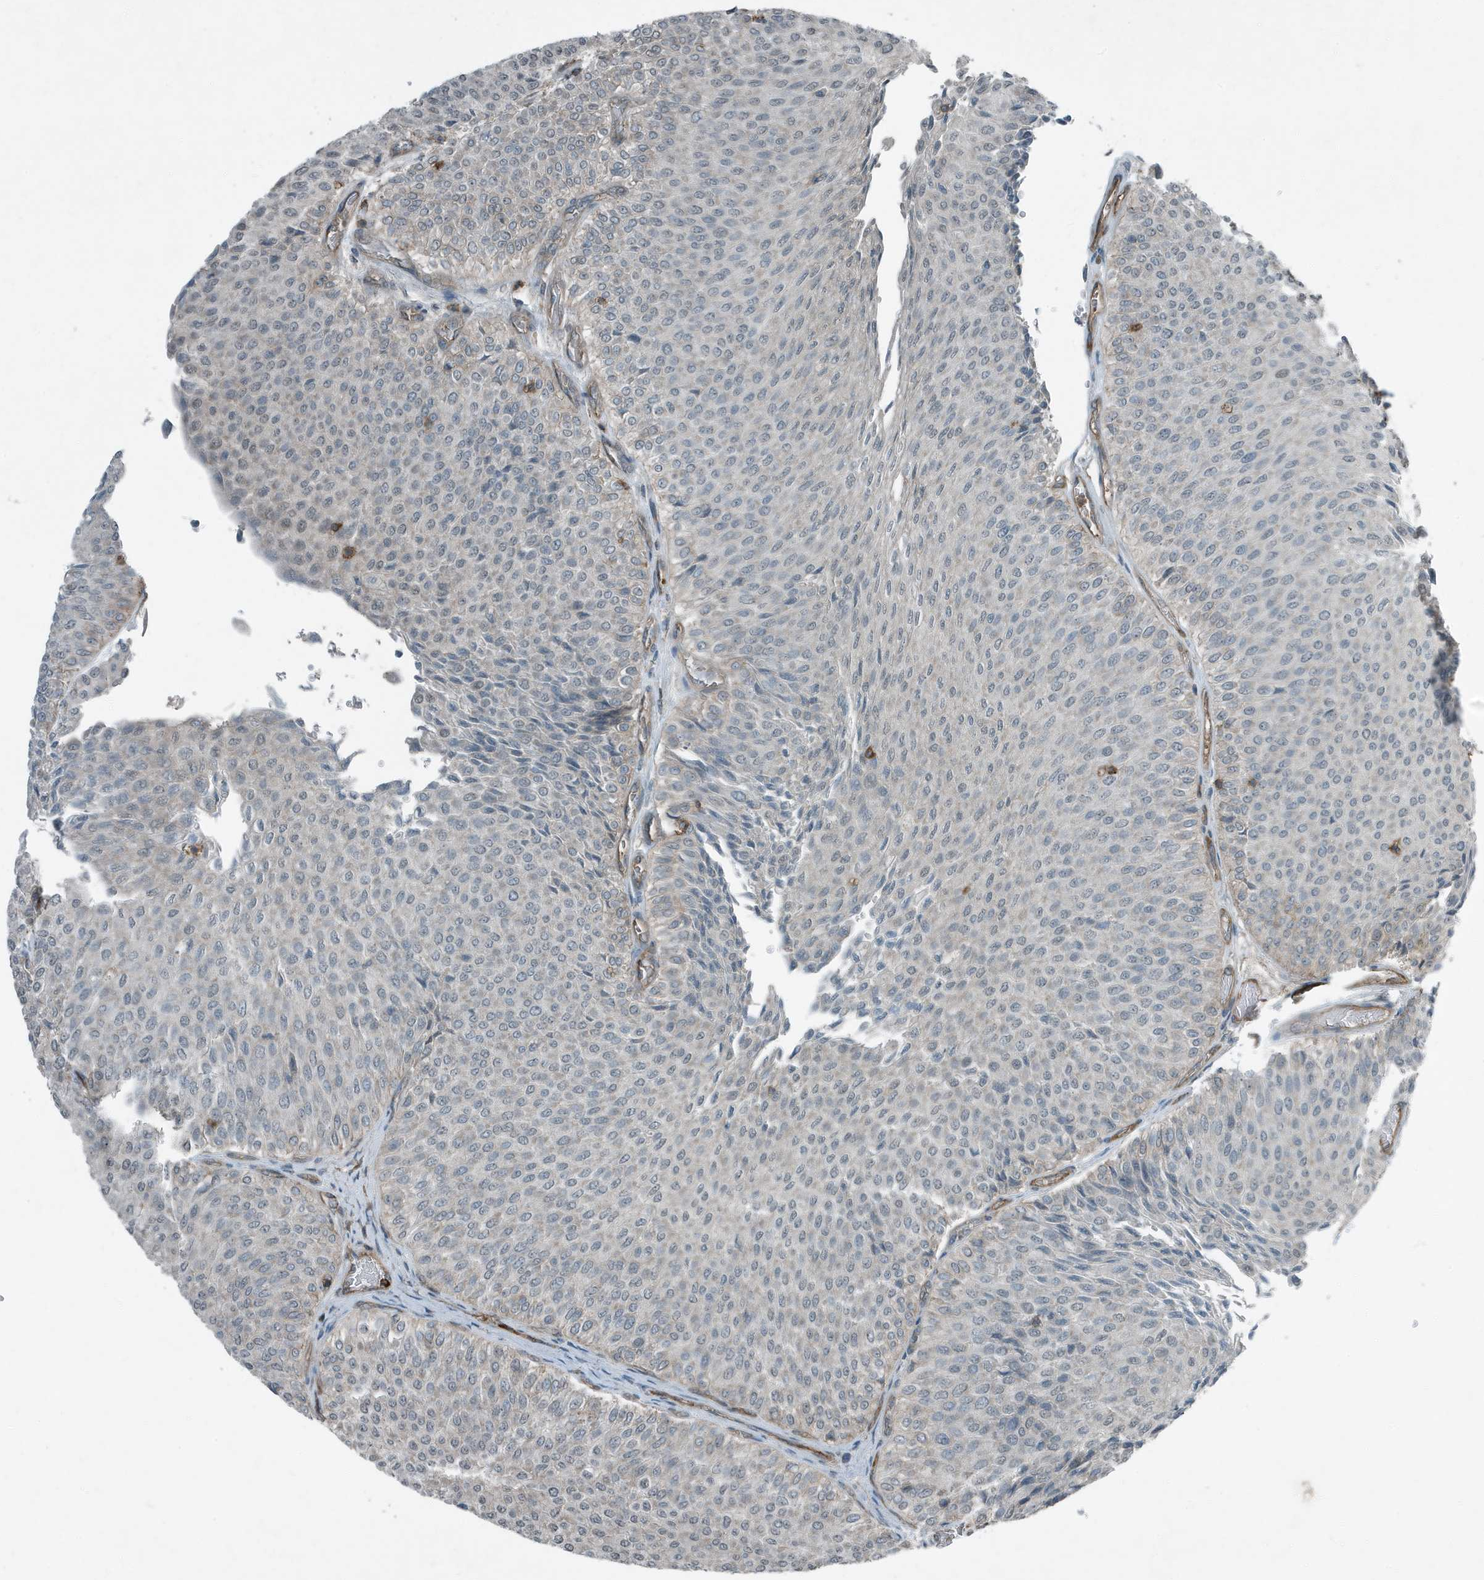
{"staining": {"intensity": "negative", "quantity": "none", "location": "none"}, "tissue": "urothelial cancer", "cell_type": "Tumor cells", "image_type": "cancer", "snomed": [{"axis": "morphology", "description": "Urothelial carcinoma, Low grade"}, {"axis": "topography", "description": "Urinary bladder"}], "caption": "Image shows no significant protein positivity in tumor cells of urothelial cancer.", "gene": "DAPP1", "patient": {"sex": "male", "age": 78}}